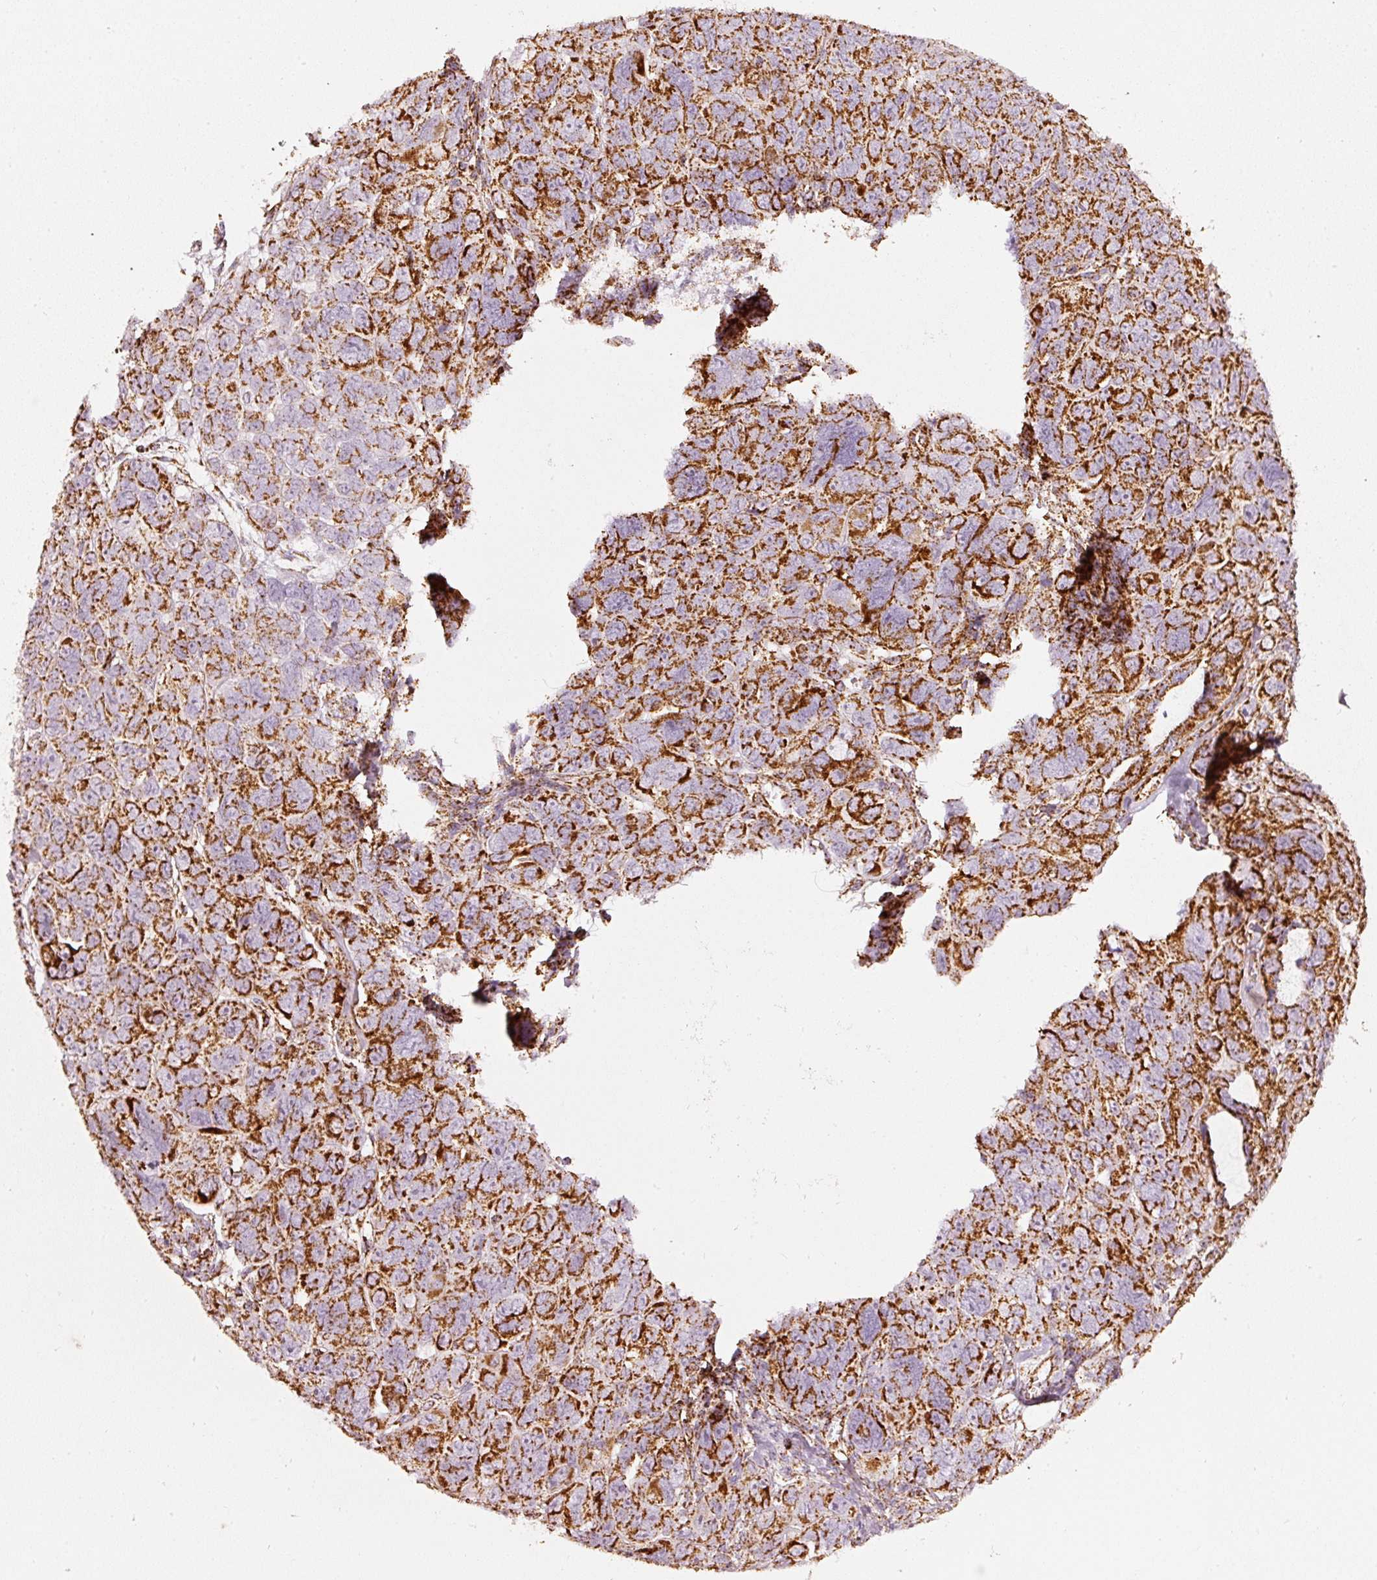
{"staining": {"intensity": "strong", "quantity": ">75%", "location": "cytoplasmic/membranous"}, "tissue": "ovarian cancer", "cell_type": "Tumor cells", "image_type": "cancer", "snomed": [{"axis": "morphology", "description": "Cystadenocarcinoma, serous, NOS"}, {"axis": "topography", "description": "Ovary"}], "caption": "Ovarian serous cystadenocarcinoma was stained to show a protein in brown. There is high levels of strong cytoplasmic/membranous expression in approximately >75% of tumor cells. The protein is shown in brown color, while the nuclei are stained blue.", "gene": "UQCRC1", "patient": {"sex": "female", "age": 63}}